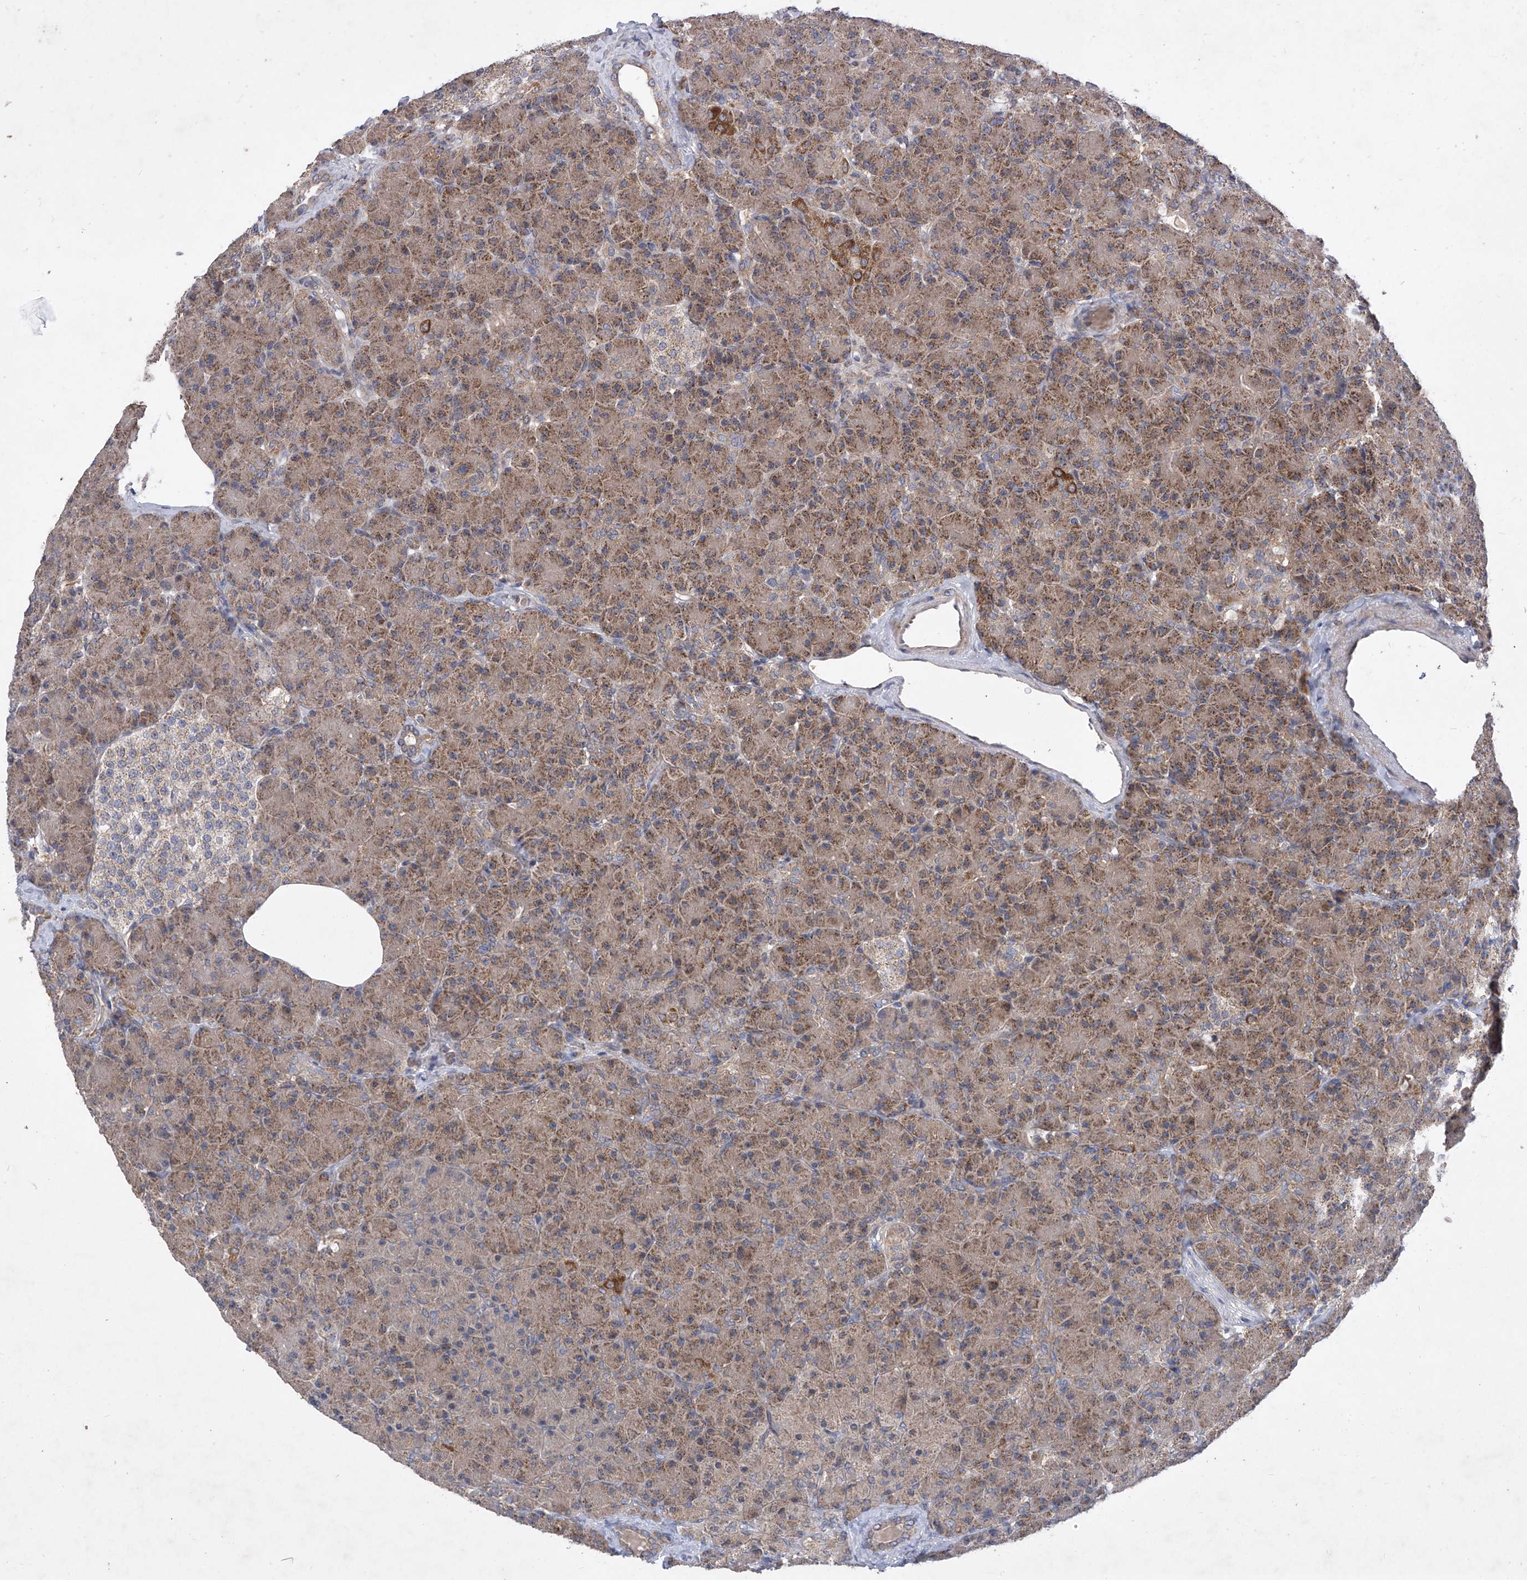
{"staining": {"intensity": "moderate", "quantity": ">75%", "location": "cytoplasmic/membranous"}, "tissue": "pancreas", "cell_type": "Exocrine glandular cells", "image_type": "normal", "snomed": [{"axis": "morphology", "description": "Normal tissue, NOS"}, {"axis": "topography", "description": "Pancreas"}], "caption": "The photomicrograph demonstrates staining of unremarkable pancreas, revealing moderate cytoplasmic/membranous protein positivity (brown color) within exocrine glandular cells. The staining was performed using DAB (3,3'-diaminobenzidine), with brown indicating positive protein expression. Nuclei are stained blue with hematoxylin.", "gene": "COQ3", "patient": {"sex": "female", "age": 43}}